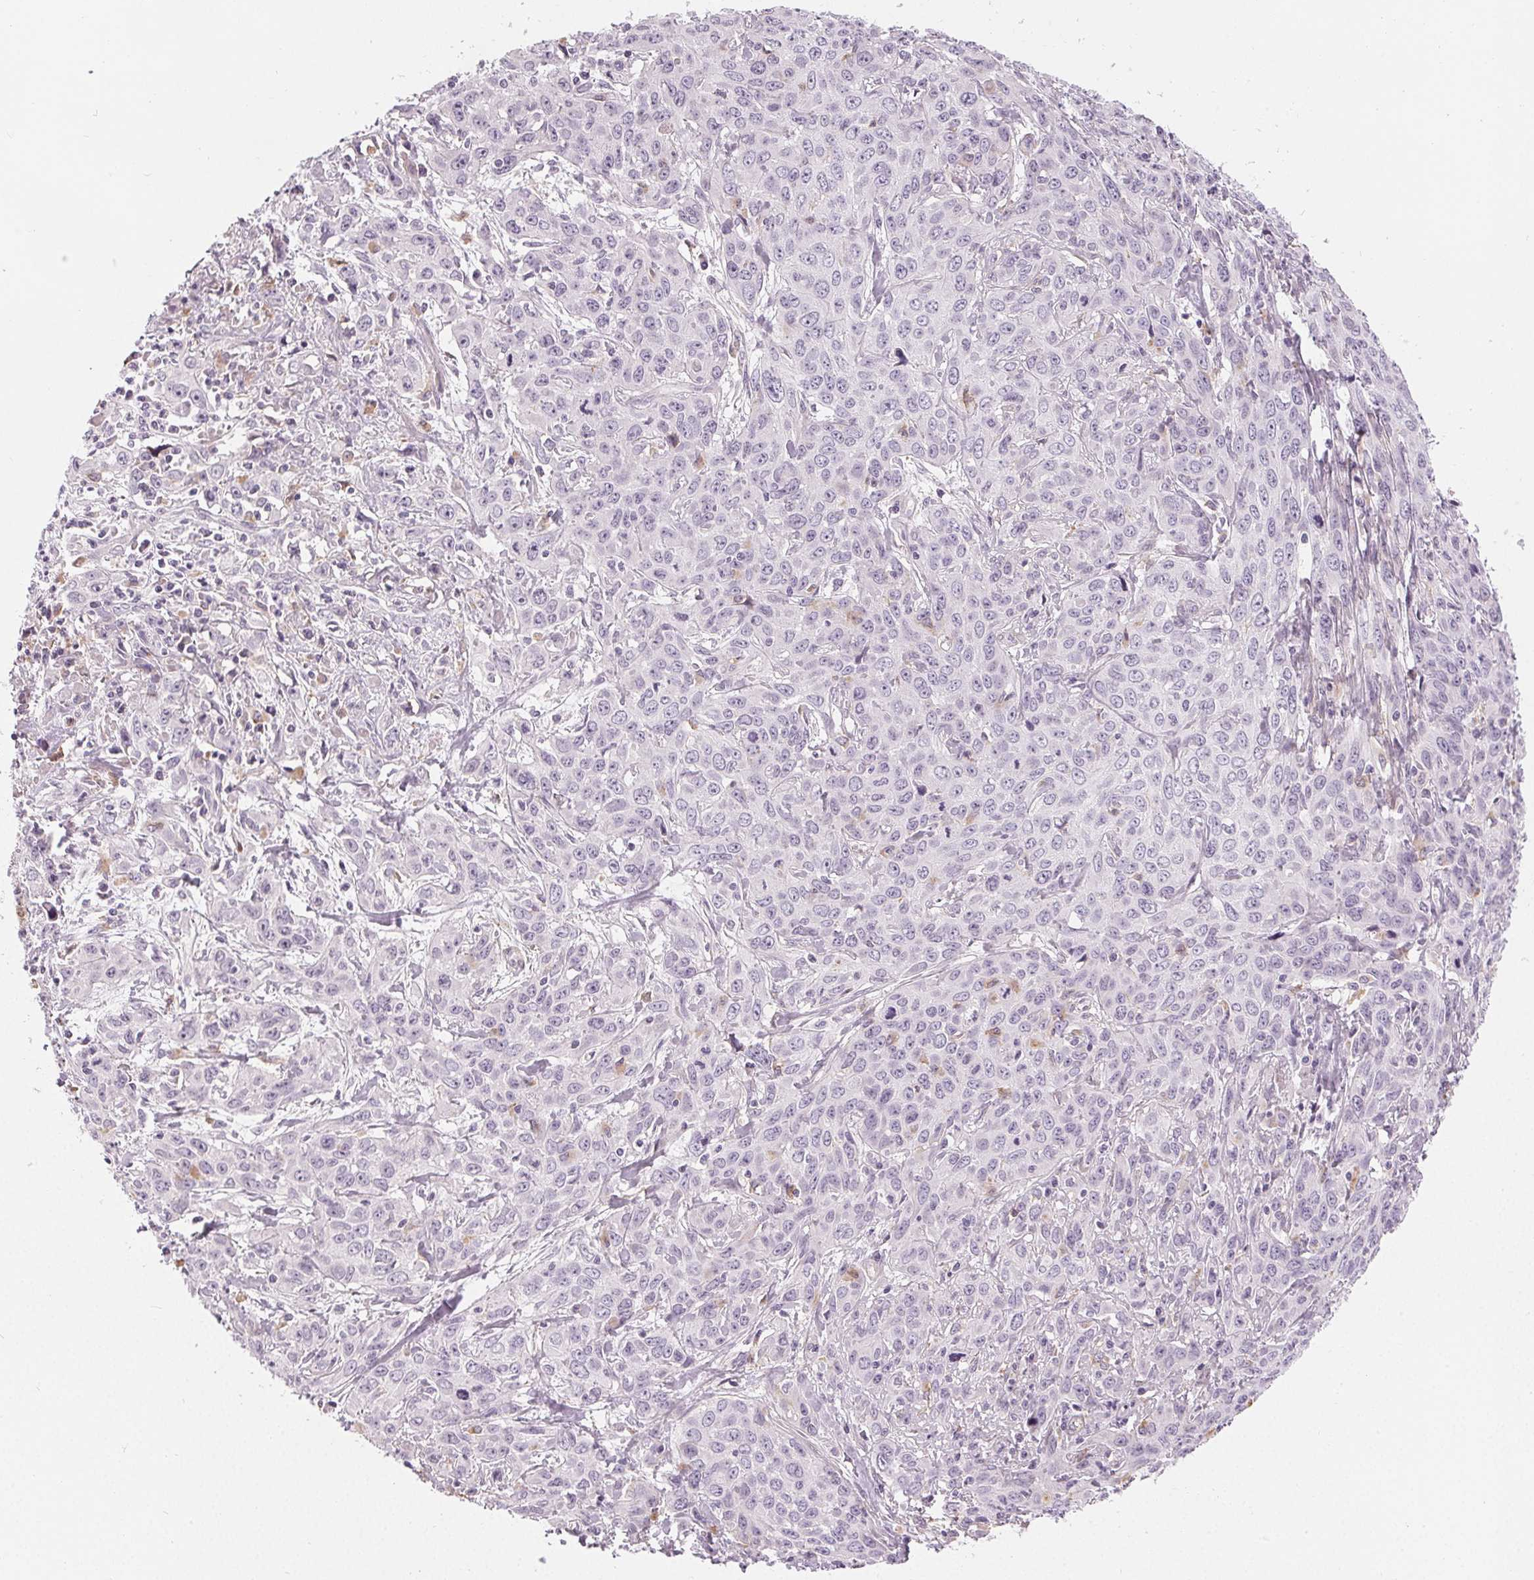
{"staining": {"intensity": "negative", "quantity": "none", "location": "none"}, "tissue": "cervical cancer", "cell_type": "Tumor cells", "image_type": "cancer", "snomed": [{"axis": "morphology", "description": "Squamous cell carcinoma, NOS"}, {"axis": "topography", "description": "Cervix"}], "caption": "High magnification brightfield microscopy of cervical squamous cell carcinoma stained with DAB (3,3'-diaminobenzidine) (brown) and counterstained with hematoxylin (blue): tumor cells show no significant positivity.", "gene": "HOPX", "patient": {"sex": "female", "age": 38}}